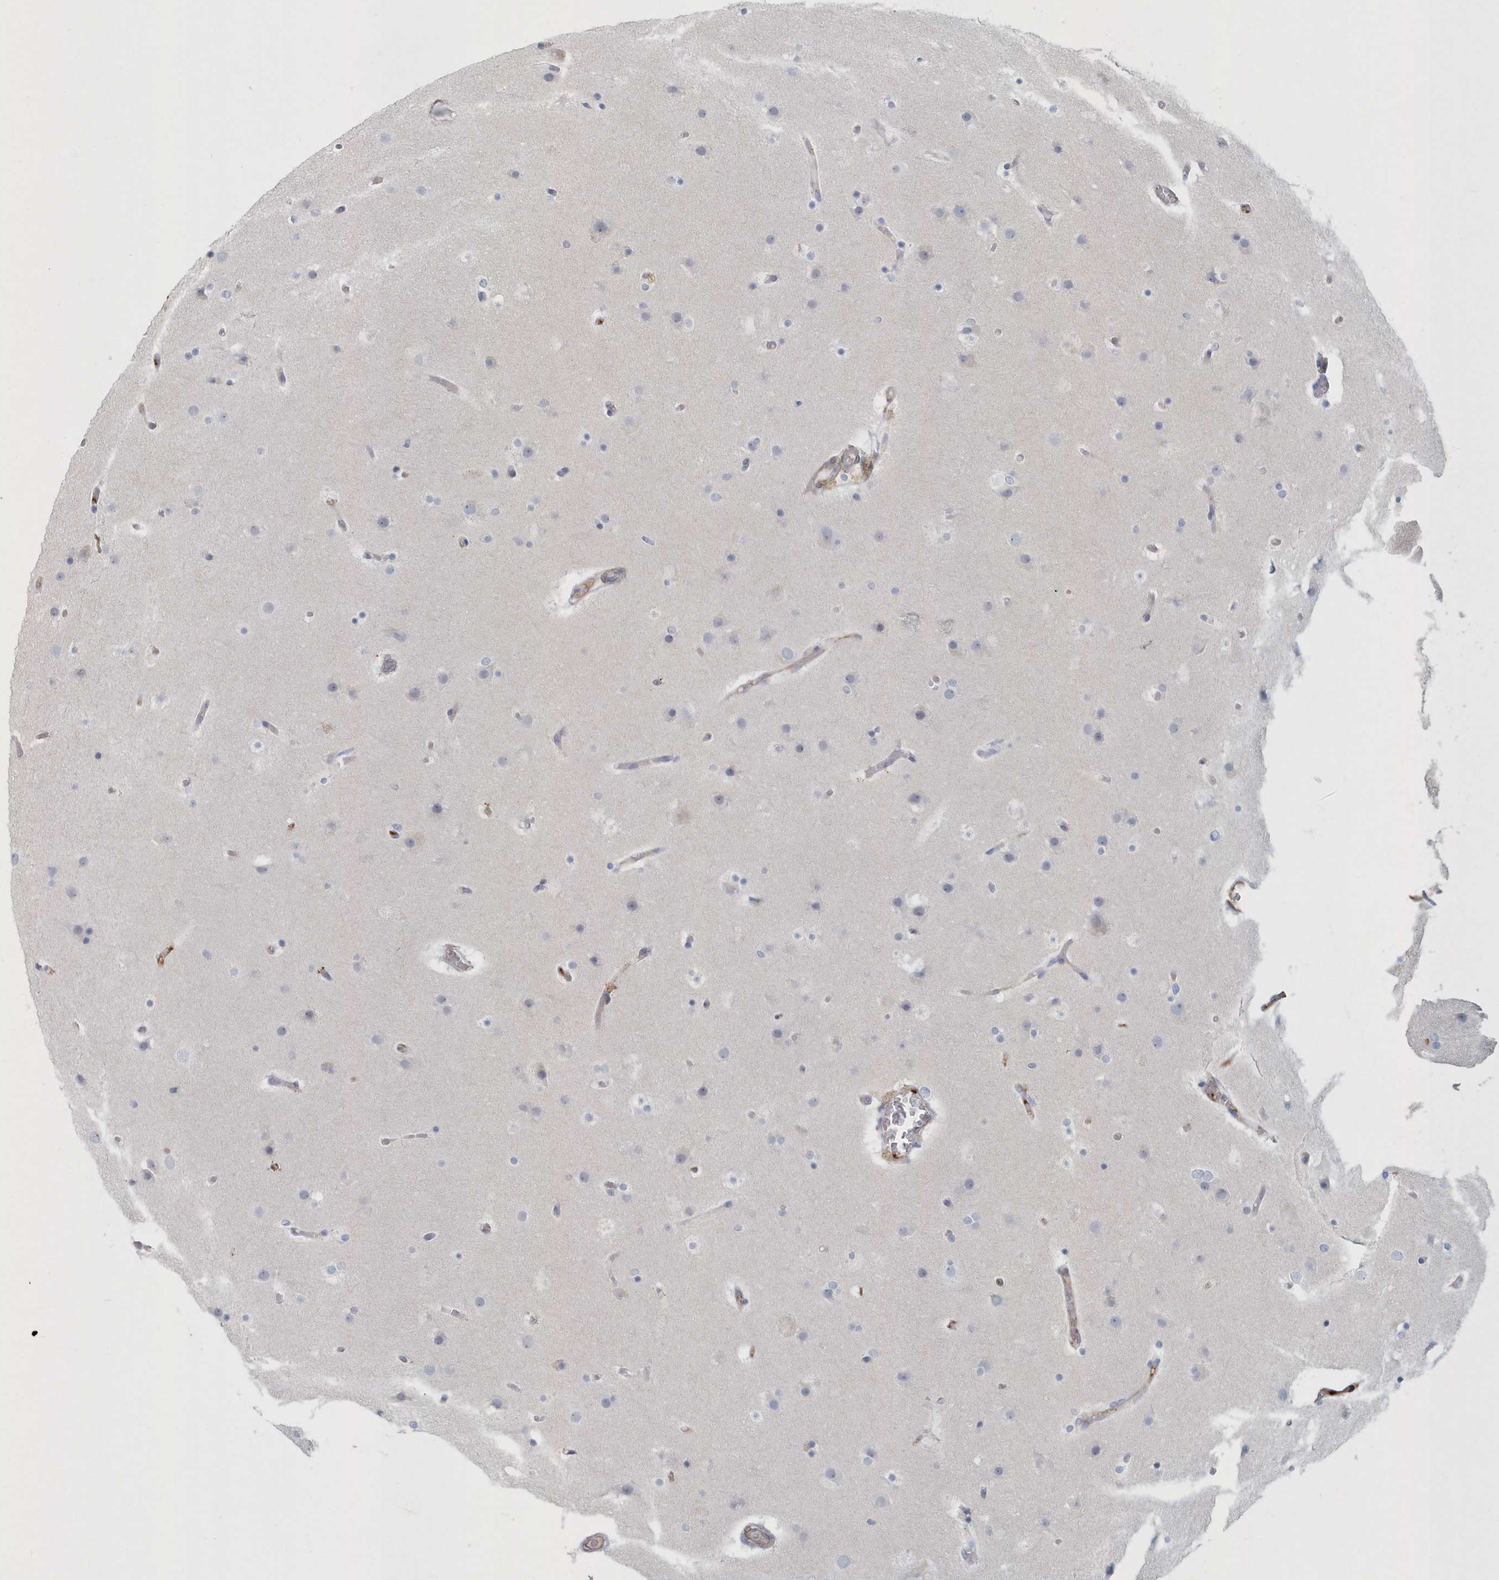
{"staining": {"intensity": "negative", "quantity": "none", "location": "none"}, "tissue": "glioma", "cell_type": "Tumor cells", "image_type": "cancer", "snomed": [{"axis": "morphology", "description": "Glioma, malignant, High grade"}, {"axis": "topography", "description": "Cerebral cortex"}], "caption": "Immunohistochemistry (IHC) of glioma reveals no positivity in tumor cells.", "gene": "MYOT", "patient": {"sex": "female", "age": 36}}